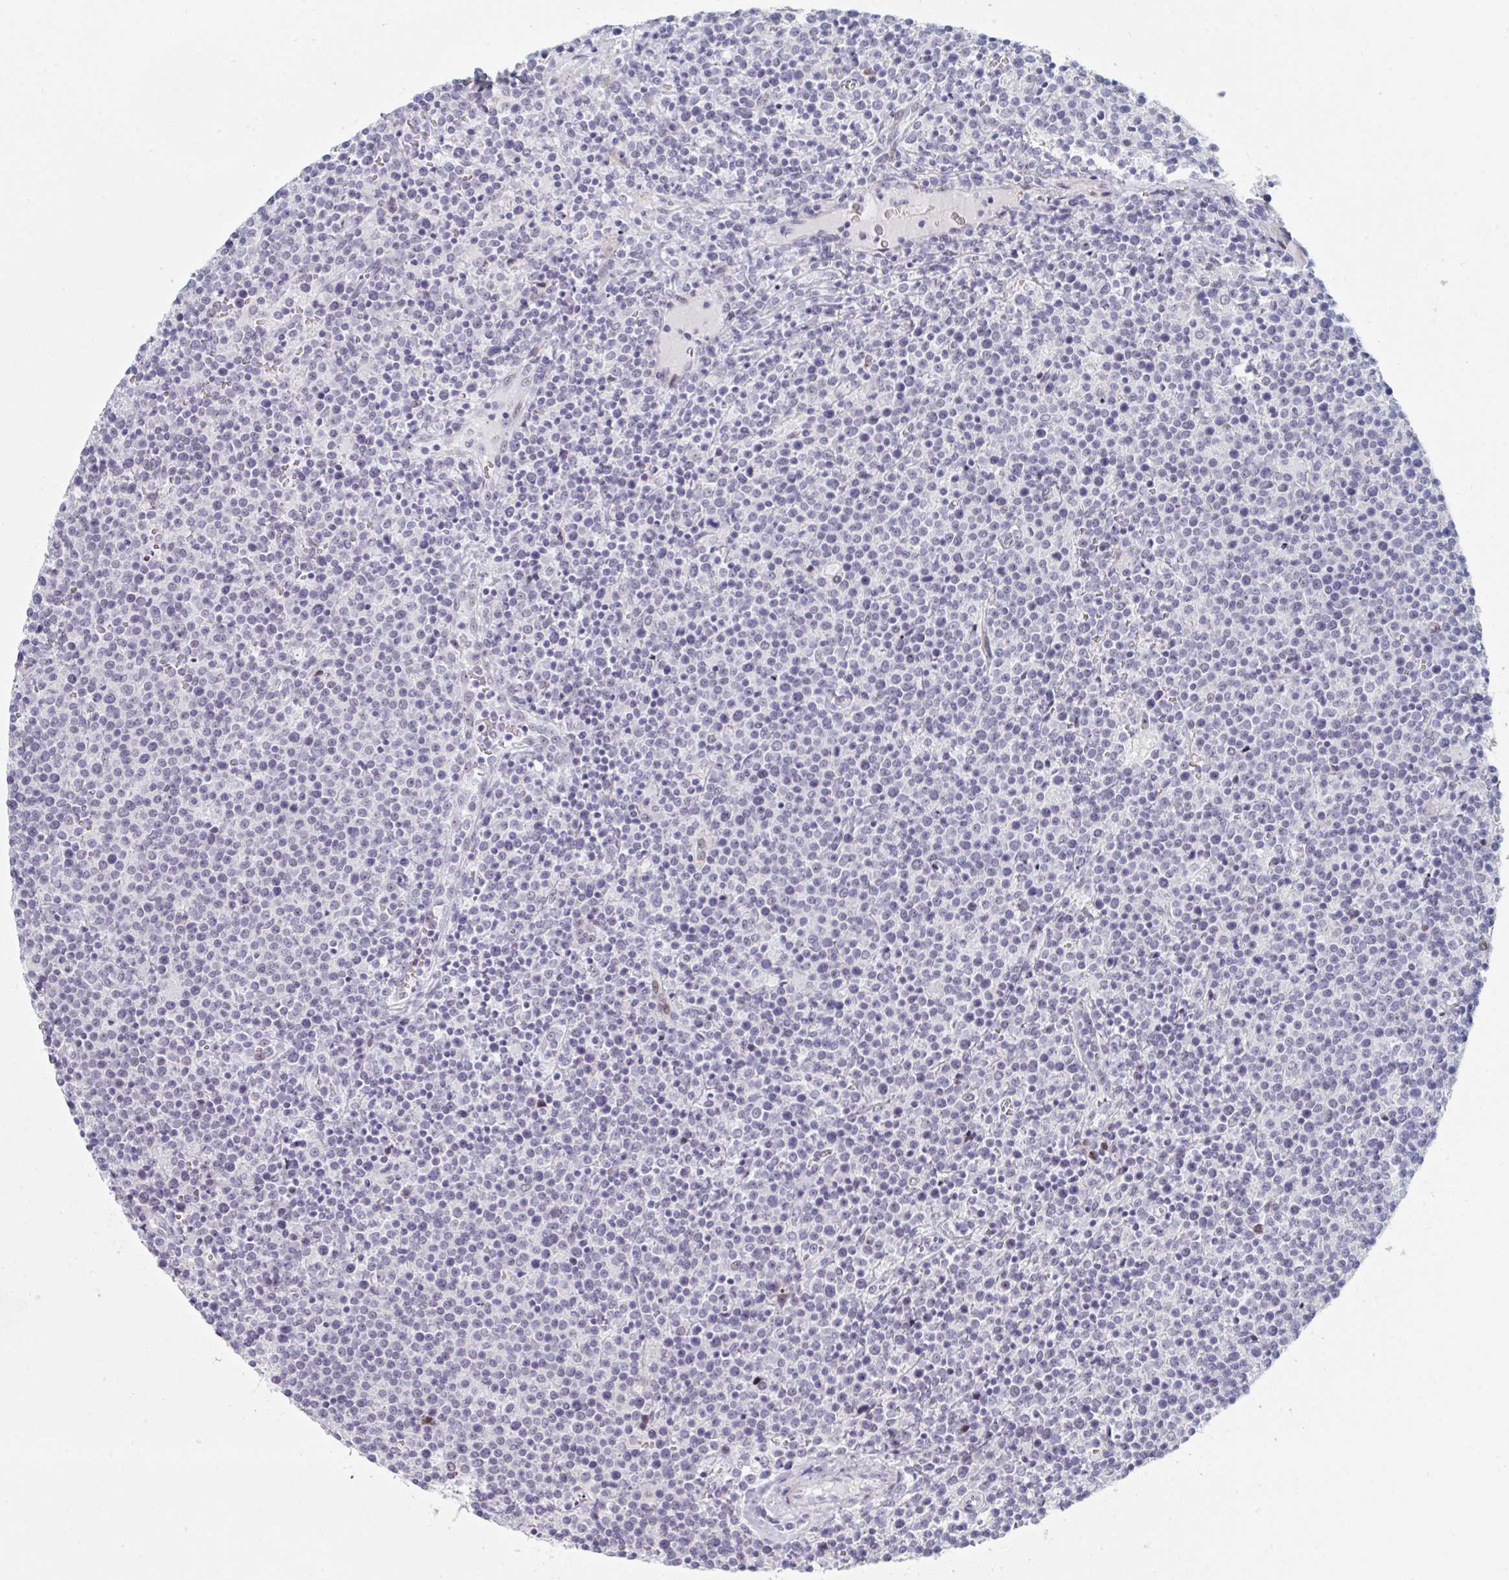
{"staining": {"intensity": "negative", "quantity": "none", "location": "none"}, "tissue": "lymphoma", "cell_type": "Tumor cells", "image_type": "cancer", "snomed": [{"axis": "morphology", "description": "Malignant lymphoma, non-Hodgkin's type, High grade"}, {"axis": "topography", "description": "Lymph node"}], "caption": "Human lymphoma stained for a protein using IHC displays no positivity in tumor cells.", "gene": "NR1H2", "patient": {"sex": "male", "age": 61}}